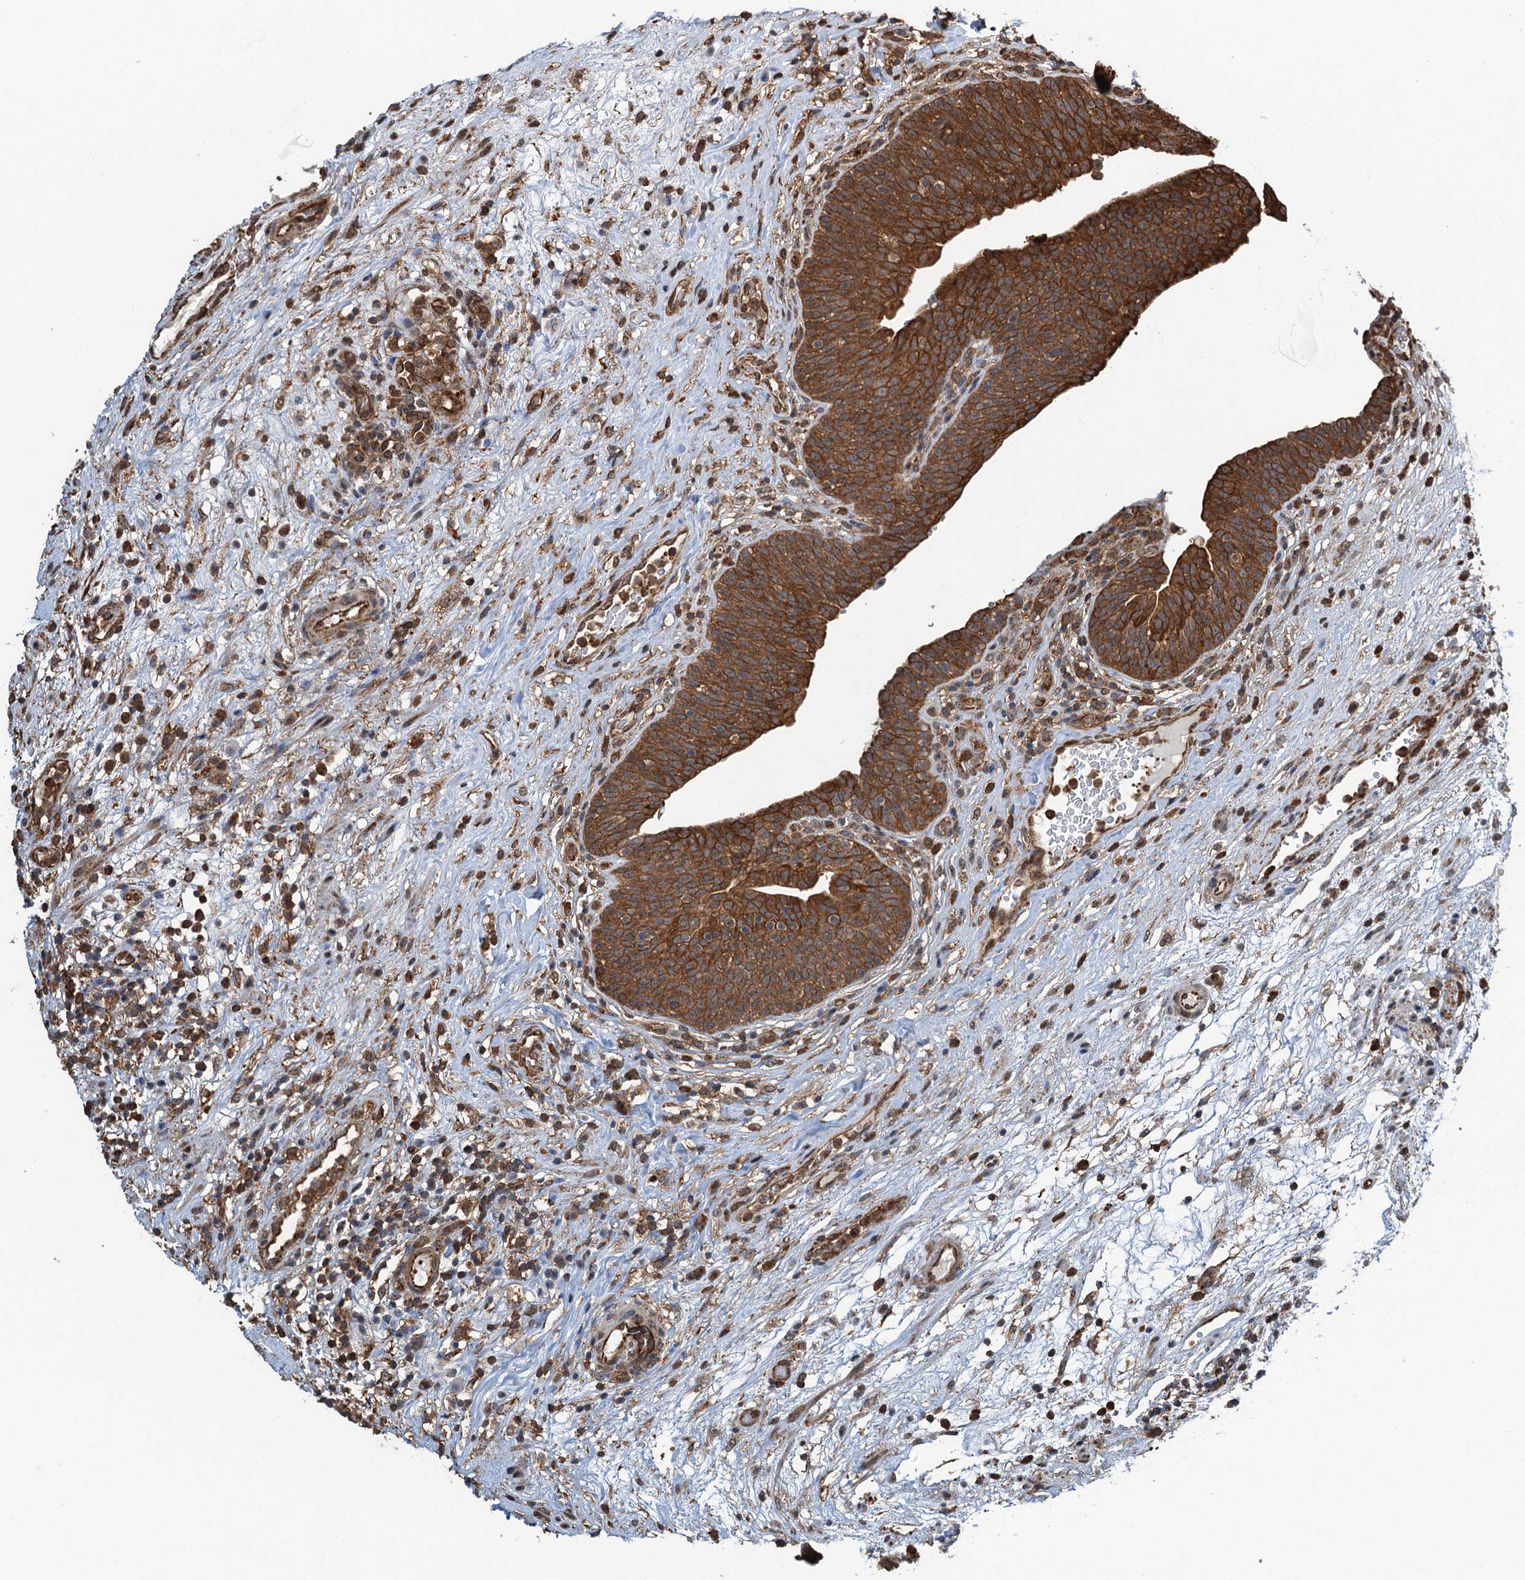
{"staining": {"intensity": "strong", "quantity": ">75%", "location": "cytoplasmic/membranous"}, "tissue": "urinary bladder", "cell_type": "Urothelial cells", "image_type": "normal", "snomed": [{"axis": "morphology", "description": "Normal tissue, NOS"}, {"axis": "topography", "description": "Urinary bladder"}], "caption": "Benign urinary bladder exhibits strong cytoplasmic/membranous staining in about >75% of urothelial cells, visualized by immunohistochemistry.", "gene": "WHAMM", "patient": {"sex": "male", "age": 71}}